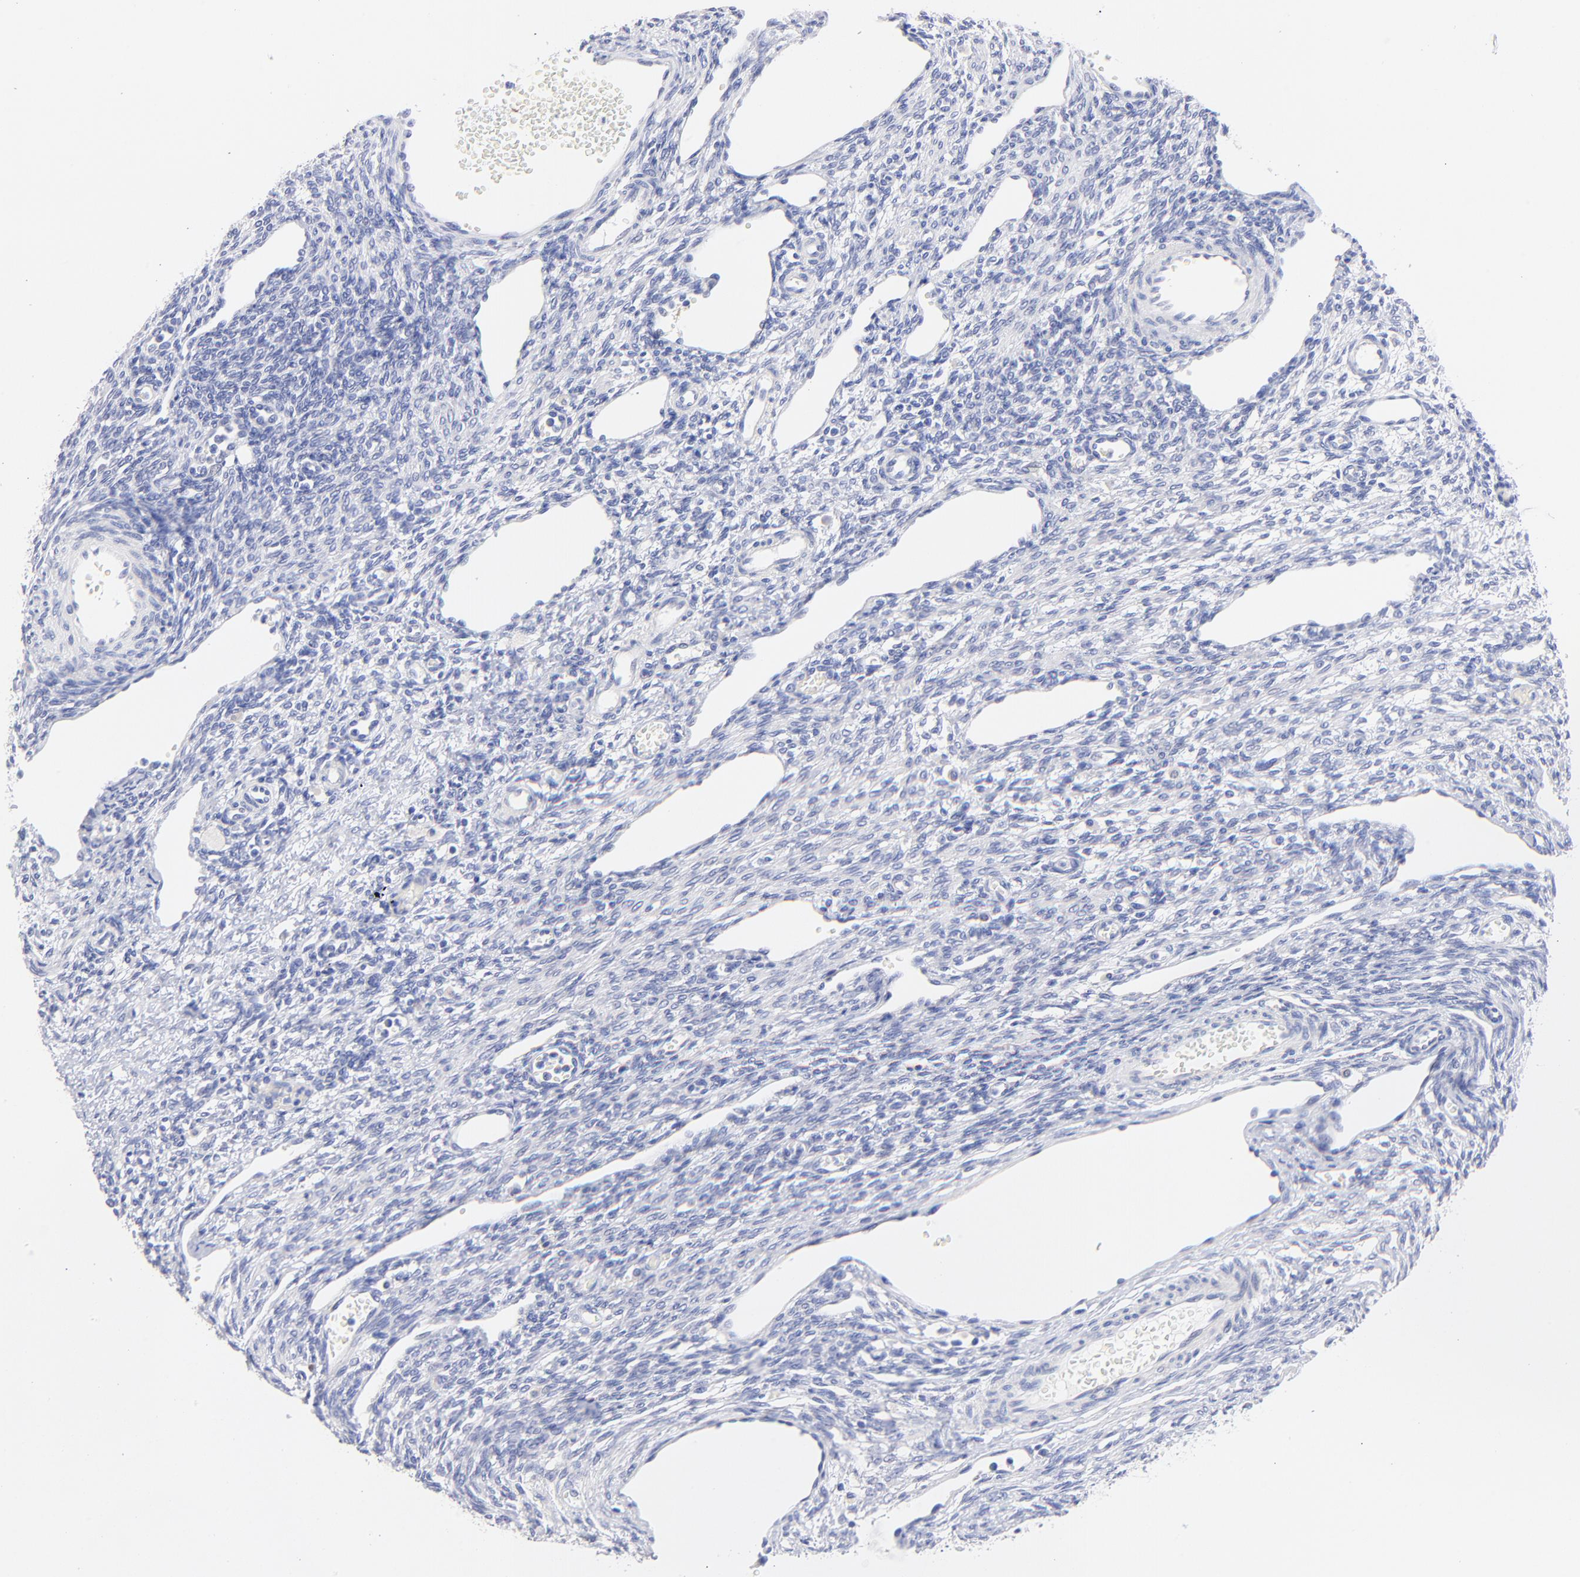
{"staining": {"intensity": "negative", "quantity": "none", "location": "none"}, "tissue": "ovary", "cell_type": "Ovarian stroma cells", "image_type": "normal", "snomed": [{"axis": "morphology", "description": "Normal tissue, NOS"}, {"axis": "topography", "description": "Ovary"}], "caption": "IHC image of unremarkable ovary: ovary stained with DAB (3,3'-diaminobenzidine) exhibits no significant protein positivity in ovarian stroma cells.", "gene": "HORMAD2", "patient": {"sex": "female", "age": 33}}